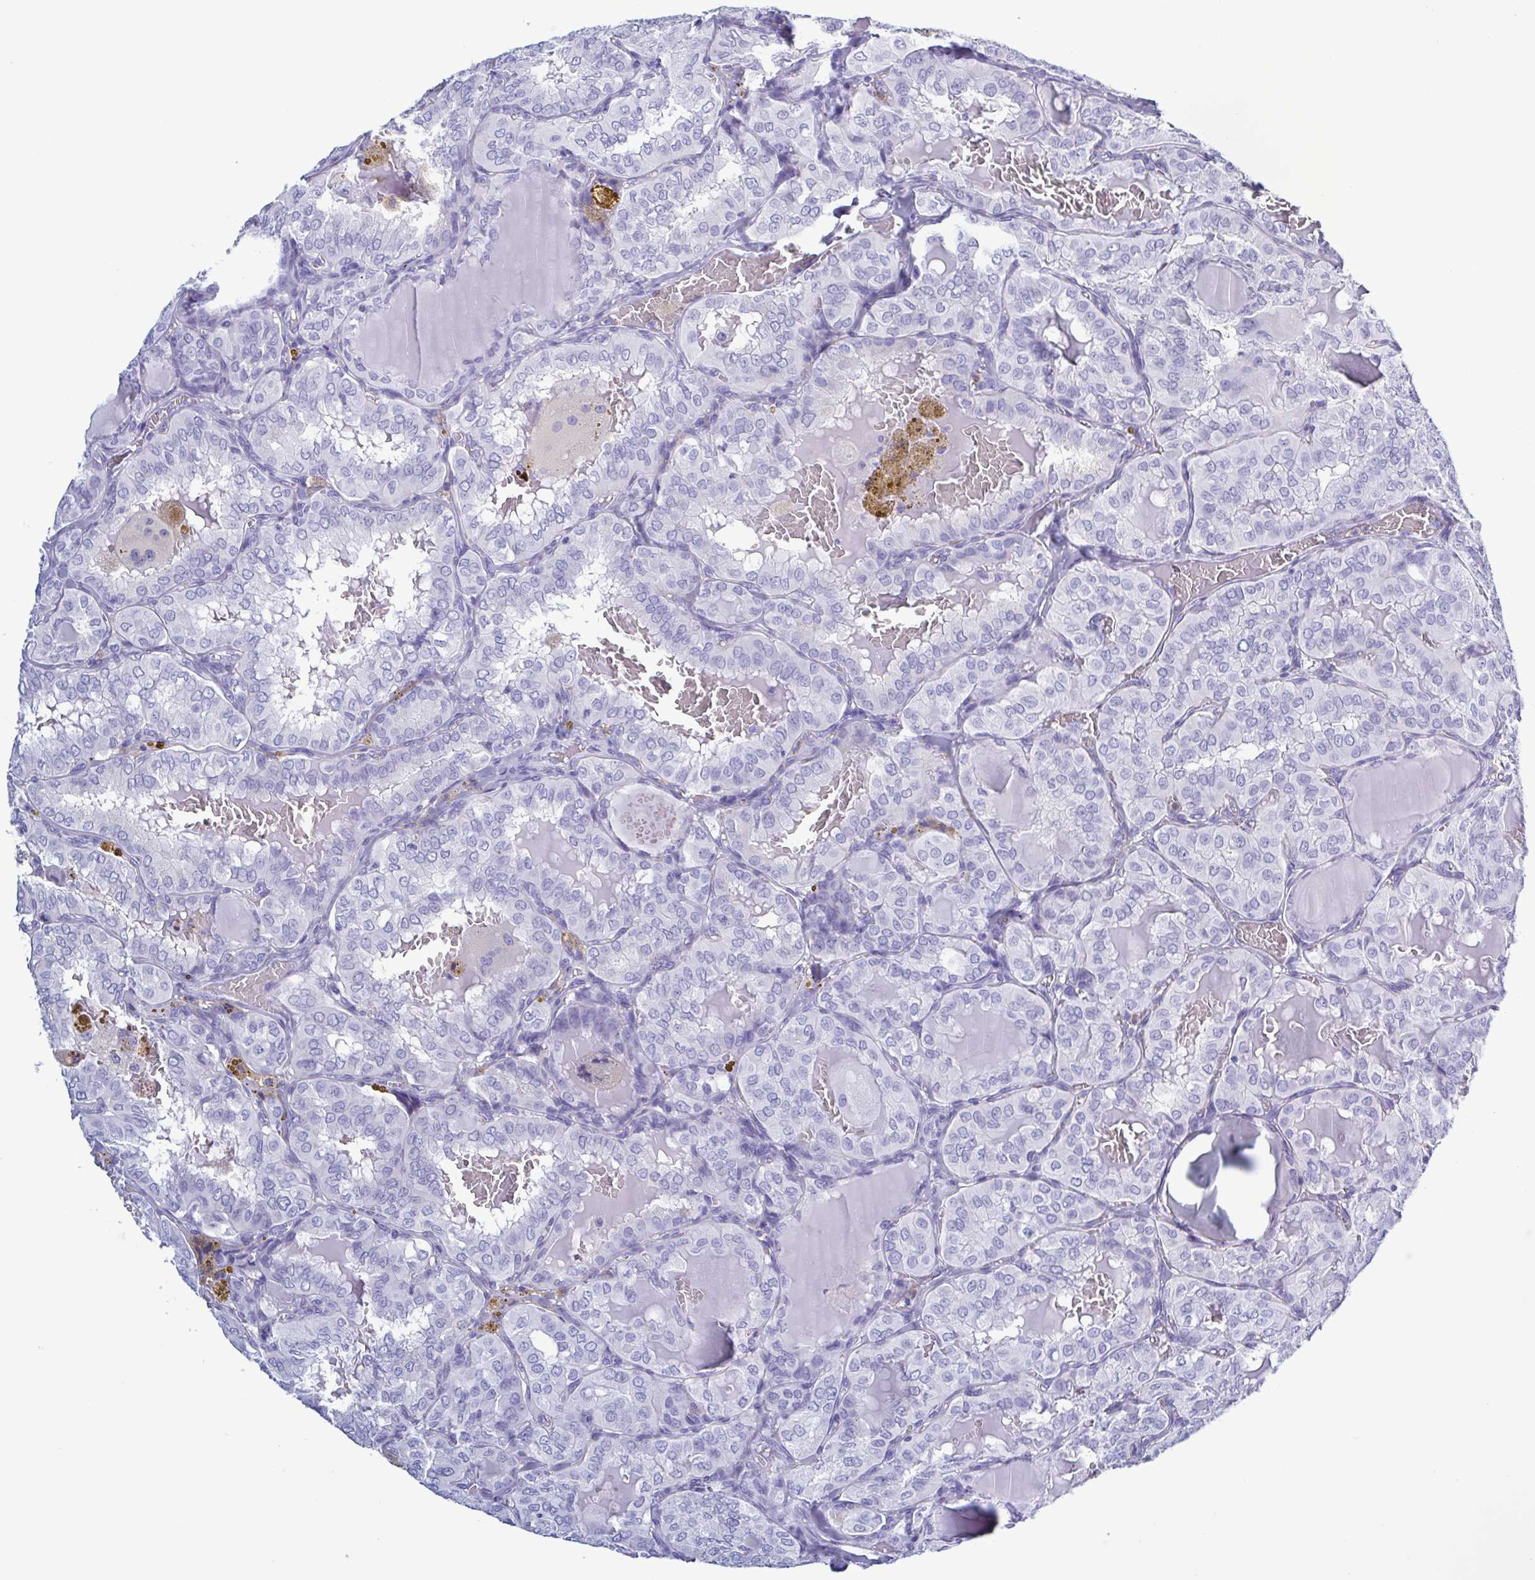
{"staining": {"intensity": "negative", "quantity": "none", "location": "none"}, "tissue": "thyroid cancer", "cell_type": "Tumor cells", "image_type": "cancer", "snomed": [{"axis": "morphology", "description": "Papillary adenocarcinoma, NOS"}, {"axis": "topography", "description": "Thyroid gland"}], "caption": "High power microscopy micrograph of an immunohistochemistry histopathology image of thyroid cancer, revealing no significant staining in tumor cells. (Stains: DAB immunohistochemistry with hematoxylin counter stain, Microscopy: brightfield microscopy at high magnification).", "gene": "LTF", "patient": {"sex": "male", "age": 20}}